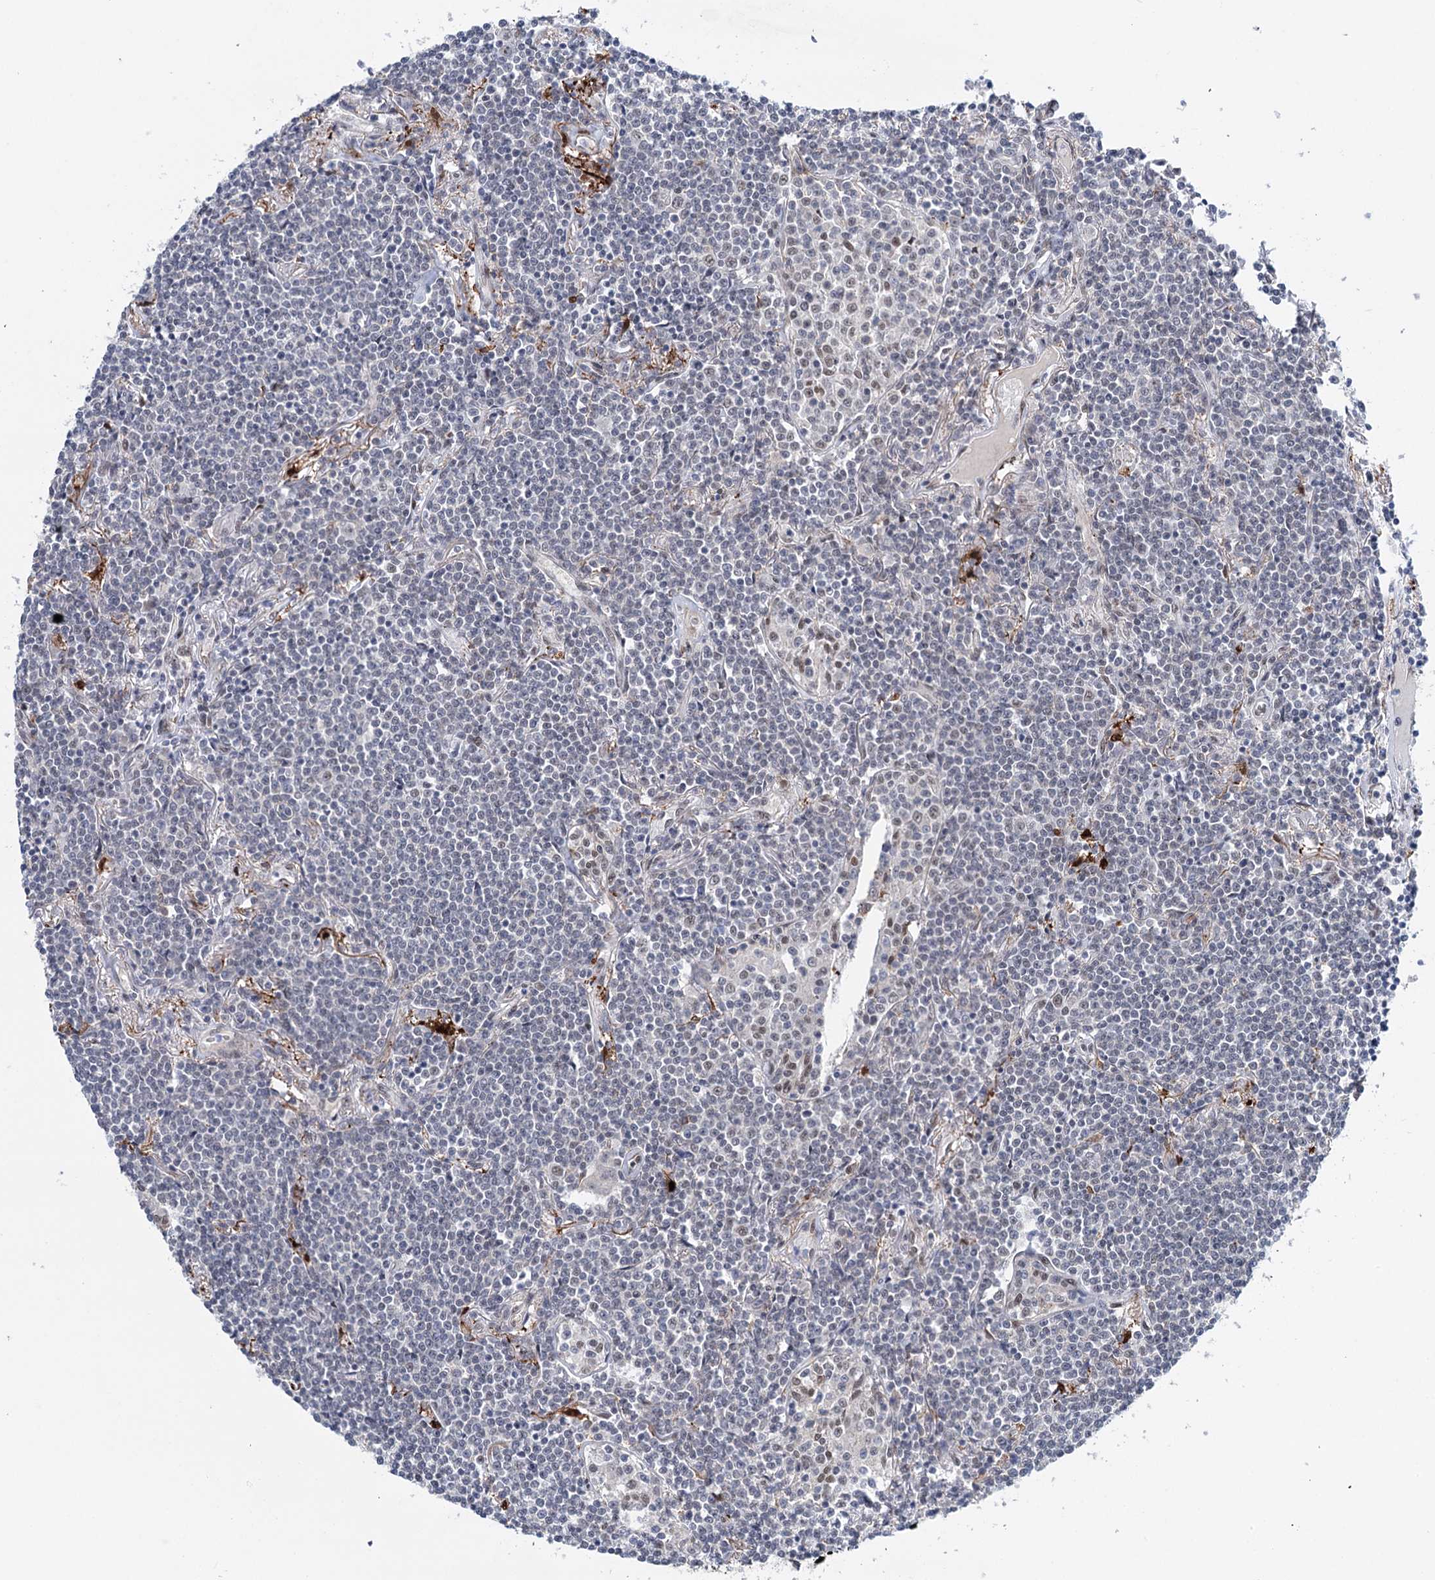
{"staining": {"intensity": "negative", "quantity": "none", "location": "none"}, "tissue": "lymphoma", "cell_type": "Tumor cells", "image_type": "cancer", "snomed": [{"axis": "morphology", "description": "Malignant lymphoma, non-Hodgkin's type, Low grade"}, {"axis": "topography", "description": "Lung"}], "caption": "IHC of human lymphoma shows no expression in tumor cells.", "gene": "FAM53A", "patient": {"sex": "female", "age": 71}}